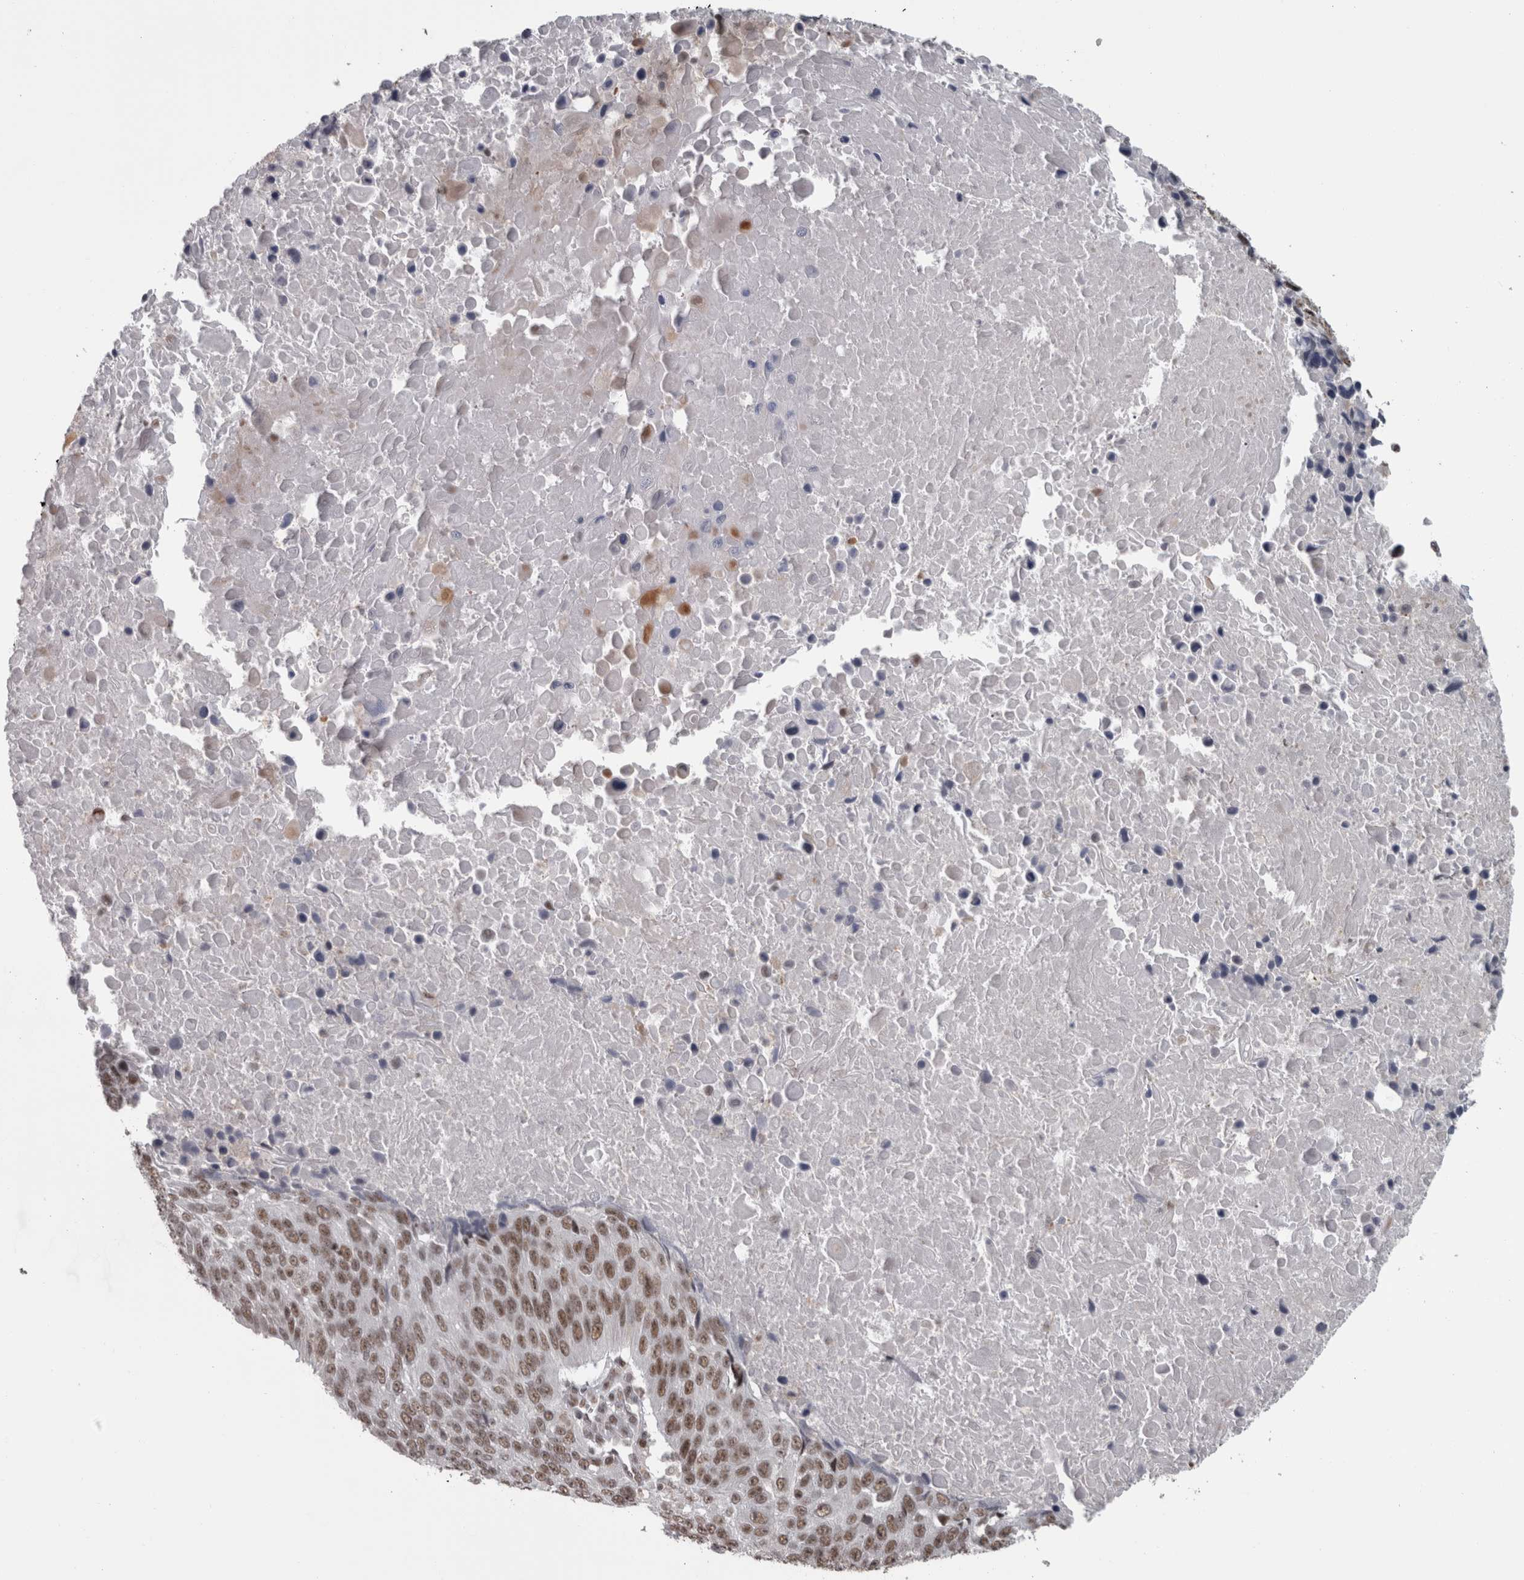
{"staining": {"intensity": "moderate", "quantity": ">75%", "location": "nuclear"}, "tissue": "lung cancer", "cell_type": "Tumor cells", "image_type": "cancer", "snomed": [{"axis": "morphology", "description": "Squamous cell carcinoma, NOS"}, {"axis": "topography", "description": "Lung"}], "caption": "Lung squamous cell carcinoma tissue exhibits moderate nuclear positivity in approximately >75% of tumor cells, visualized by immunohistochemistry.", "gene": "MICU3", "patient": {"sex": "male", "age": 66}}